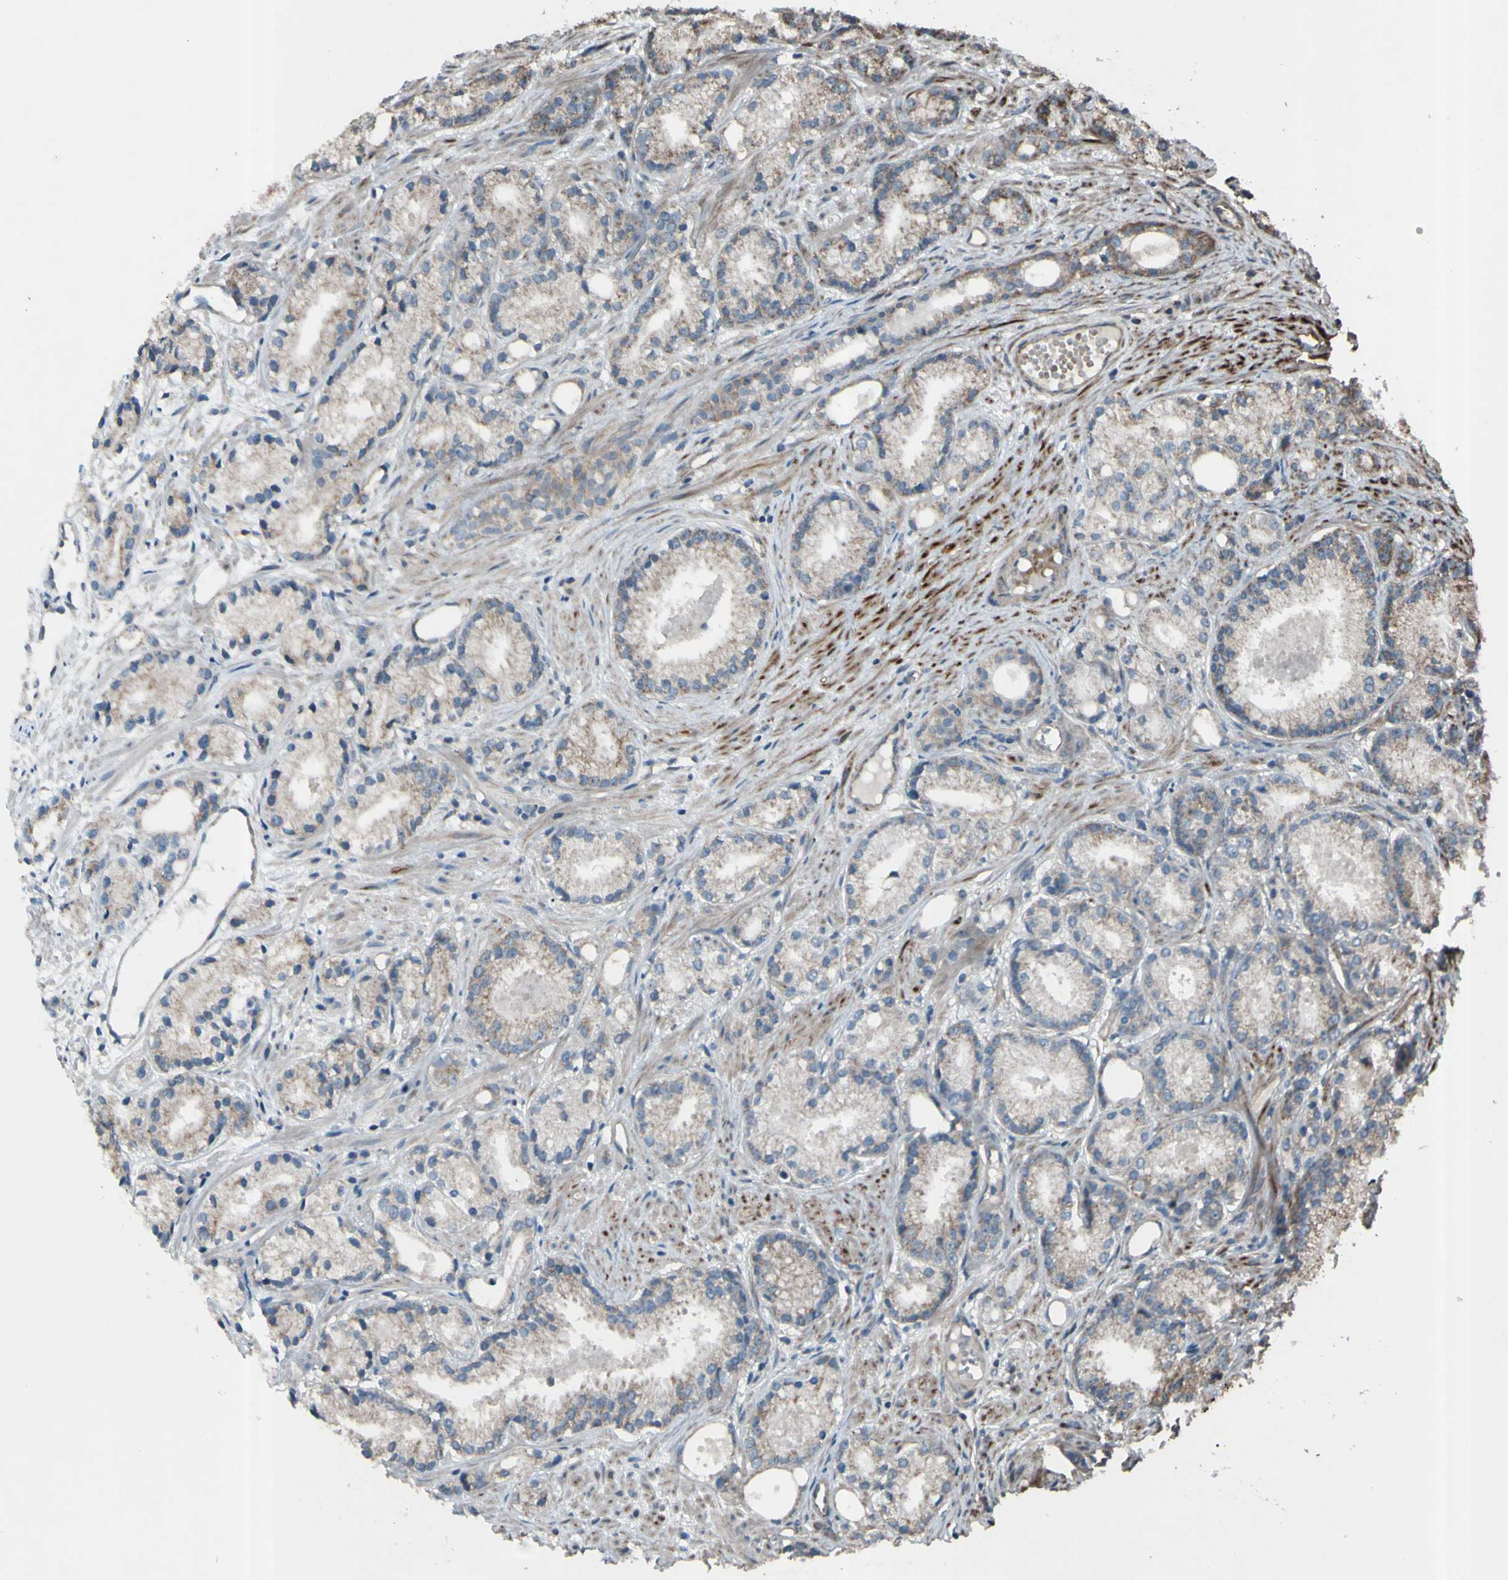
{"staining": {"intensity": "weak", "quantity": "<25%", "location": "cytoplasmic/membranous"}, "tissue": "prostate cancer", "cell_type": "Tumor cells", "image_type": "cancer", "snomed": [{"axis": "morphology", "description": "Adenocarcinoma, Low grade"}, {"axis": "topography", "description": "Prostate"}], "caption": "This is an immunohistochemistry image of adenocarcinoma (low-grade) (prostate). There is no staining in tumor cells.", "gene": "ACOT8", "patient": {"sex": "male", "age": 72}}